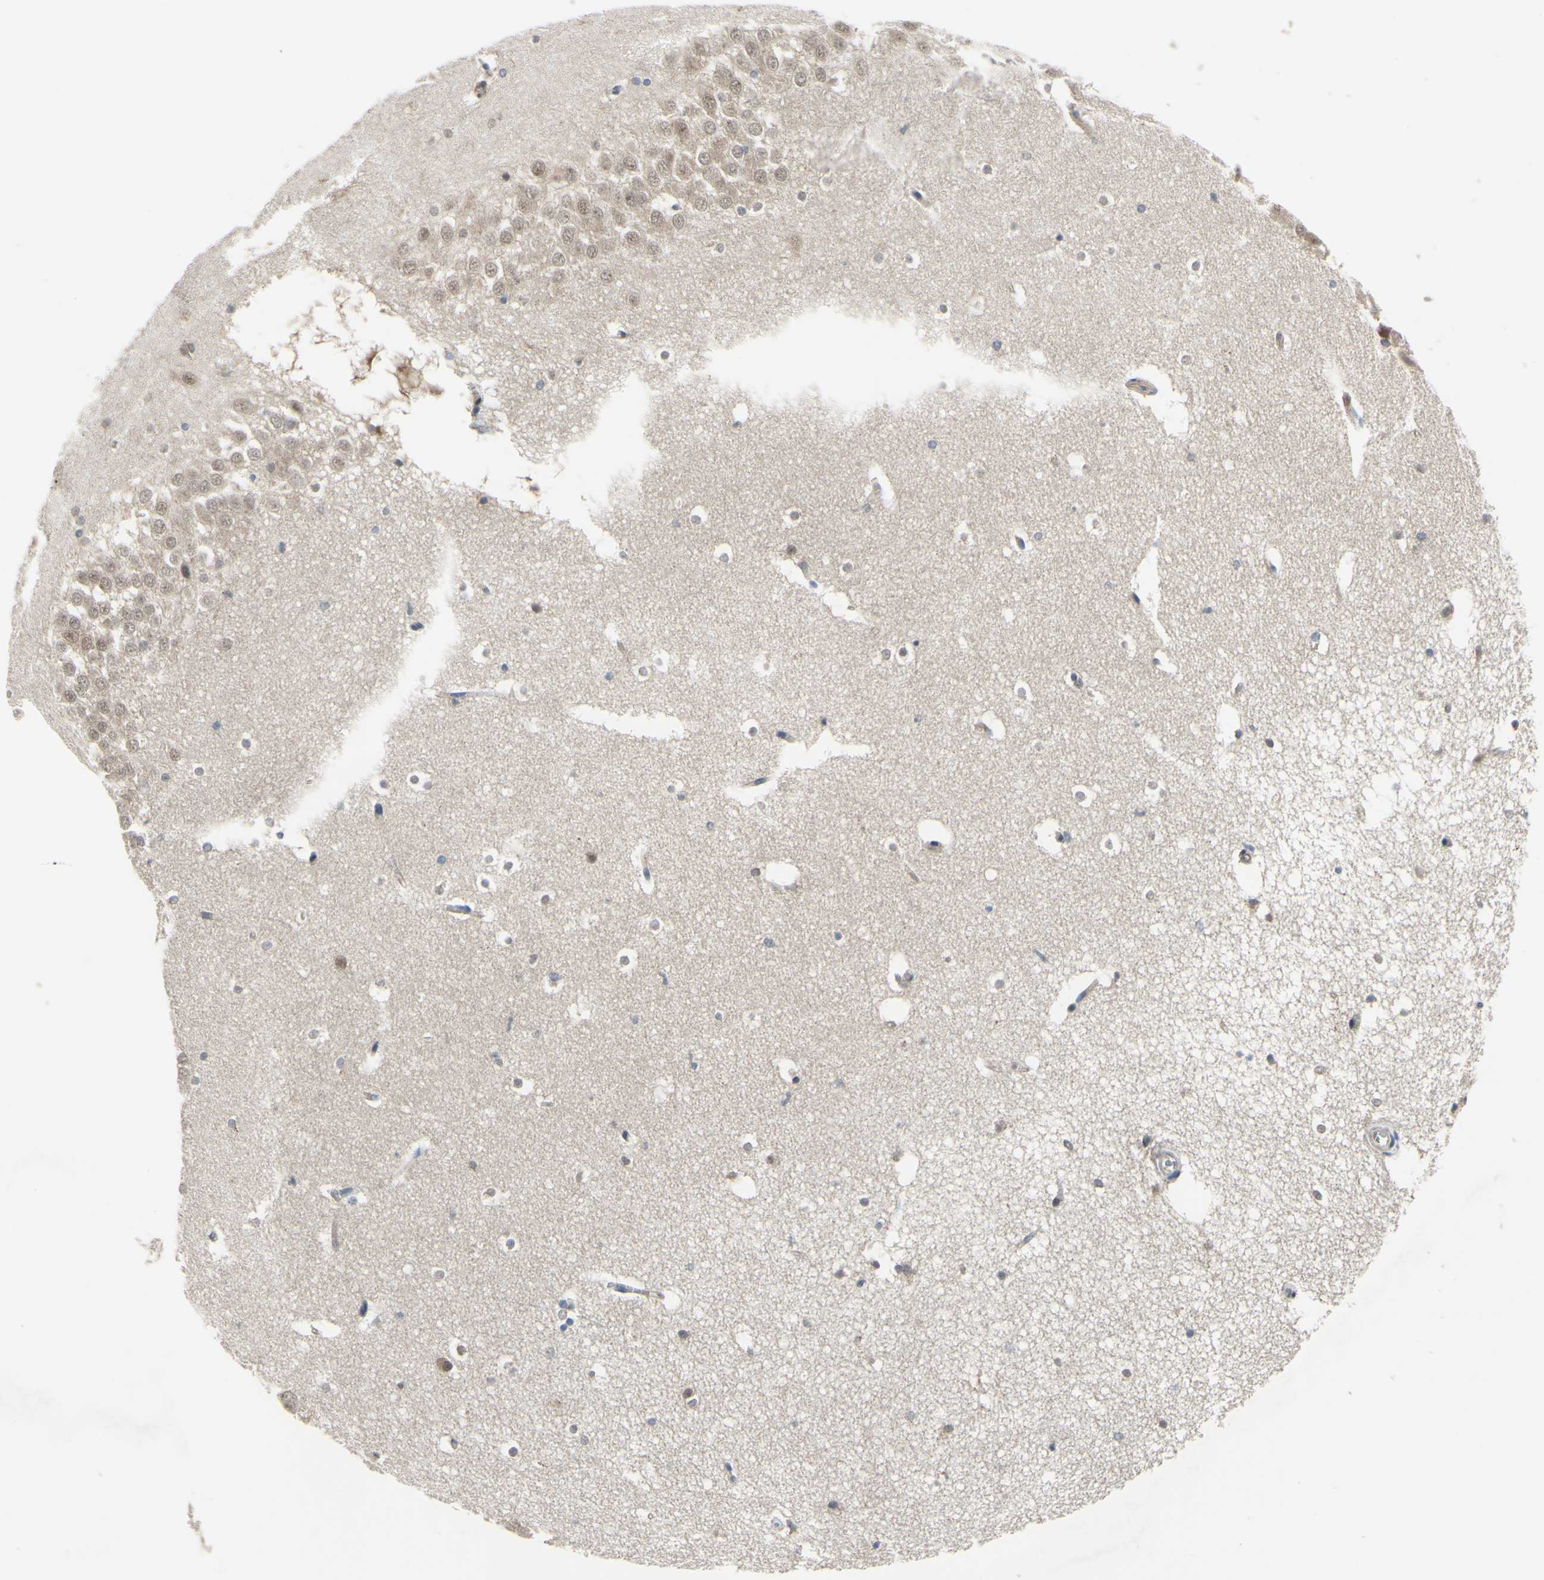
{"staining": {"intensity": "weak", "quantity": "25%-75%", "location": "cytoplasmic/membranous,nuclear"}, "tissue": "hippocampus", "cell_type": "Glial cells", "image_type": "normal", "snomed": [{"axis": "morphology", "description": "Normal tissue, NOS"}, {"axis": "topography", "description": "Hippocampus"}], "caption": "Approximately 25%-75% of glial cells in normal human hippocampus reveal weak cytoplasmic/membranous,nuclear protein positivity as visualized by brown immunohistochemical staining.", "gene": "COMMD9", "patient": {"sex": "male", "age": 45}}